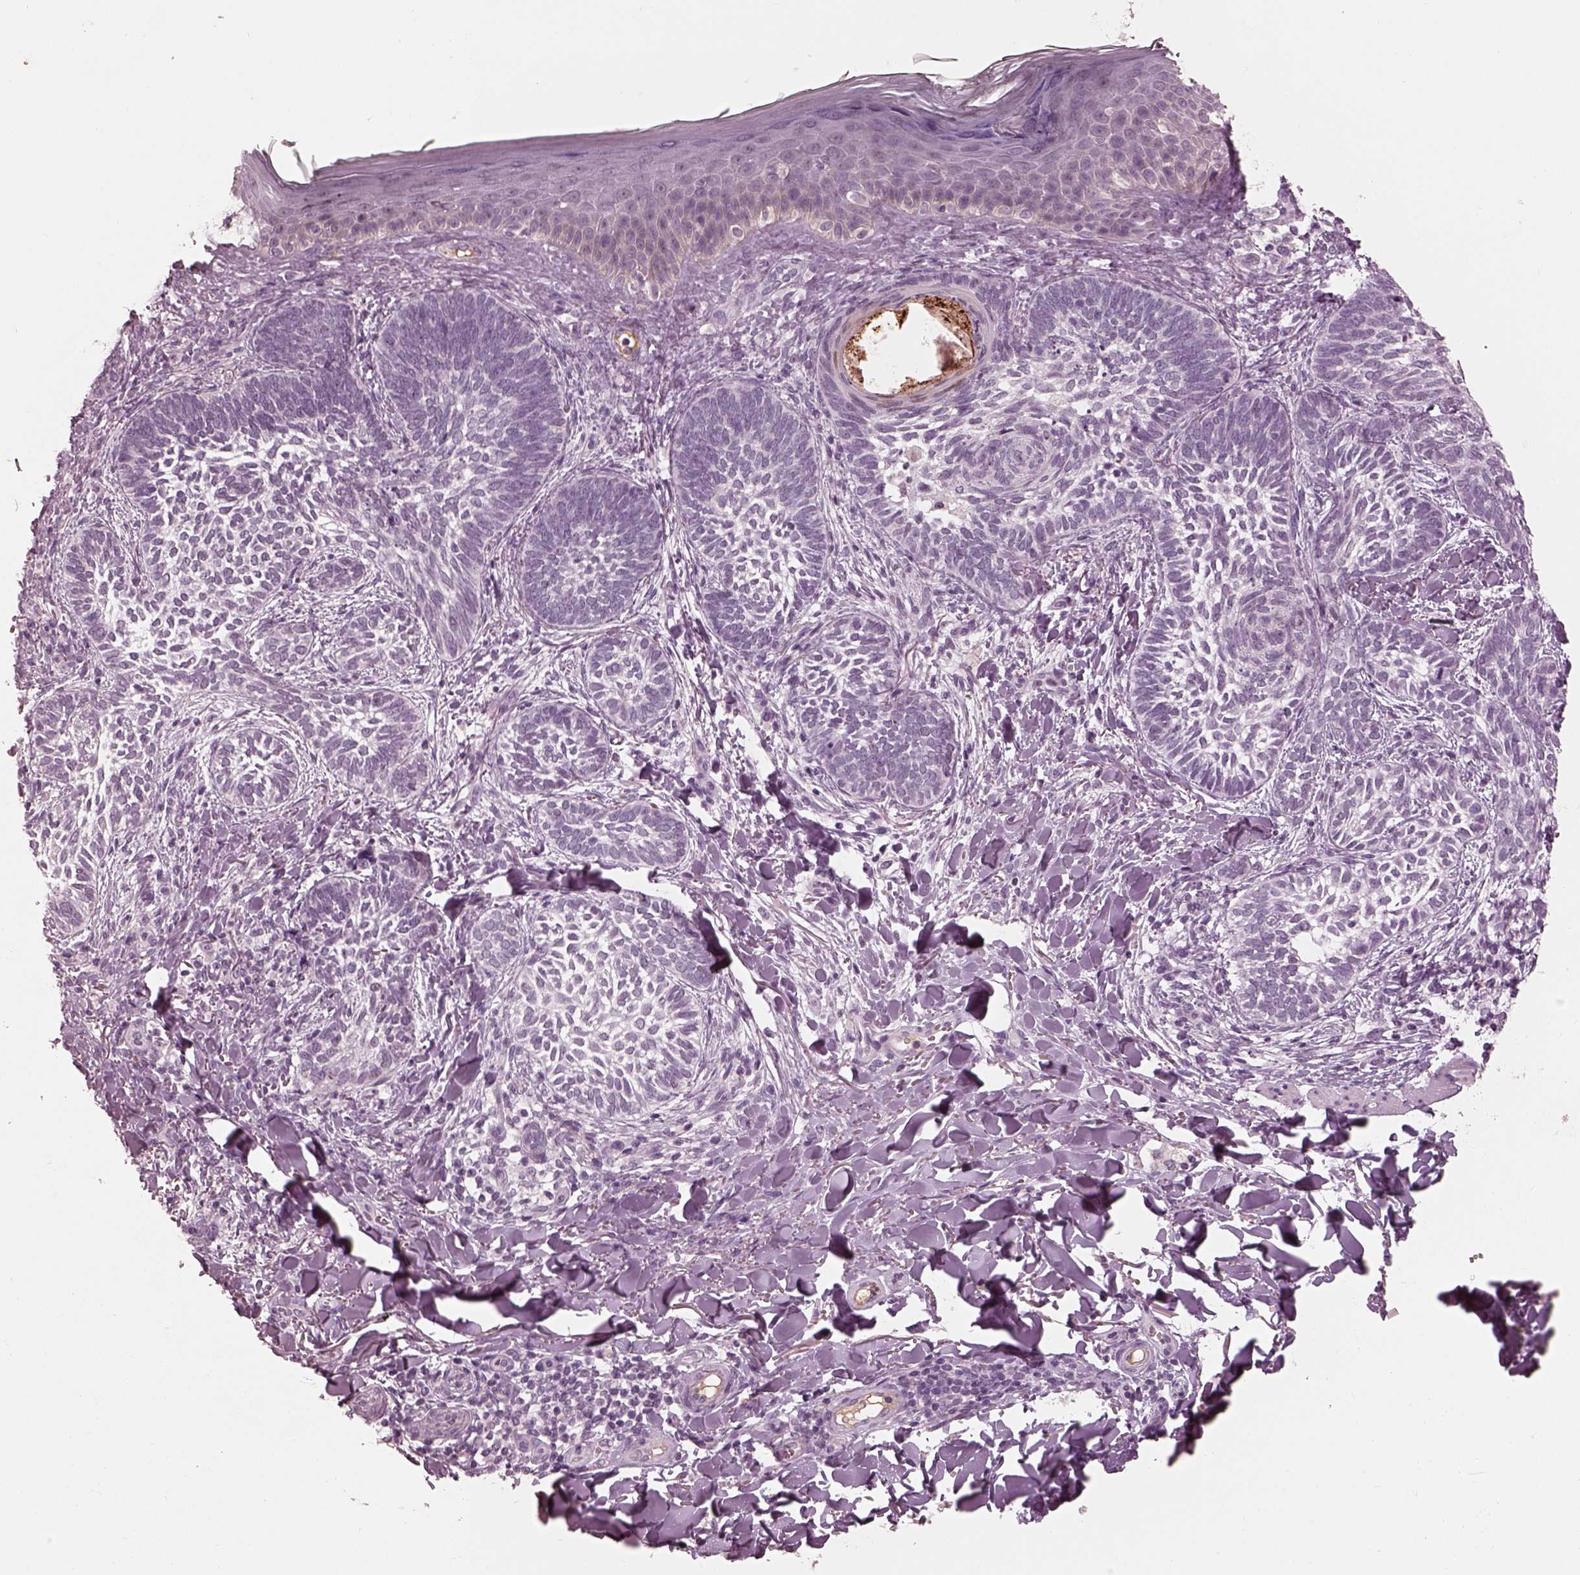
{"staining": {"intensity": "negative", "quantity": "none", "location": "none"}, "tissue": "skin cancer", "cell_type": "Tumor cells", "image_type": "cancer", "snomed": [{"axis": "morphology", "description": "Normal tissue, NOS"}, {"axis": "morphology", "description": "Basal cell carcinoma"}, {"axis": "topography", "description": "Skin"}], "caption": "The histopathology image demonstrates no significant positivity in tumor cells of basal cell carcinoma (skin). (DAB (3,3'-diaminobenzidine) immunohistochemistry (IHC) with hematoxylin counter stain).", "gene": "KCNA2", "patient": {"sex": "male", "age": 46}}